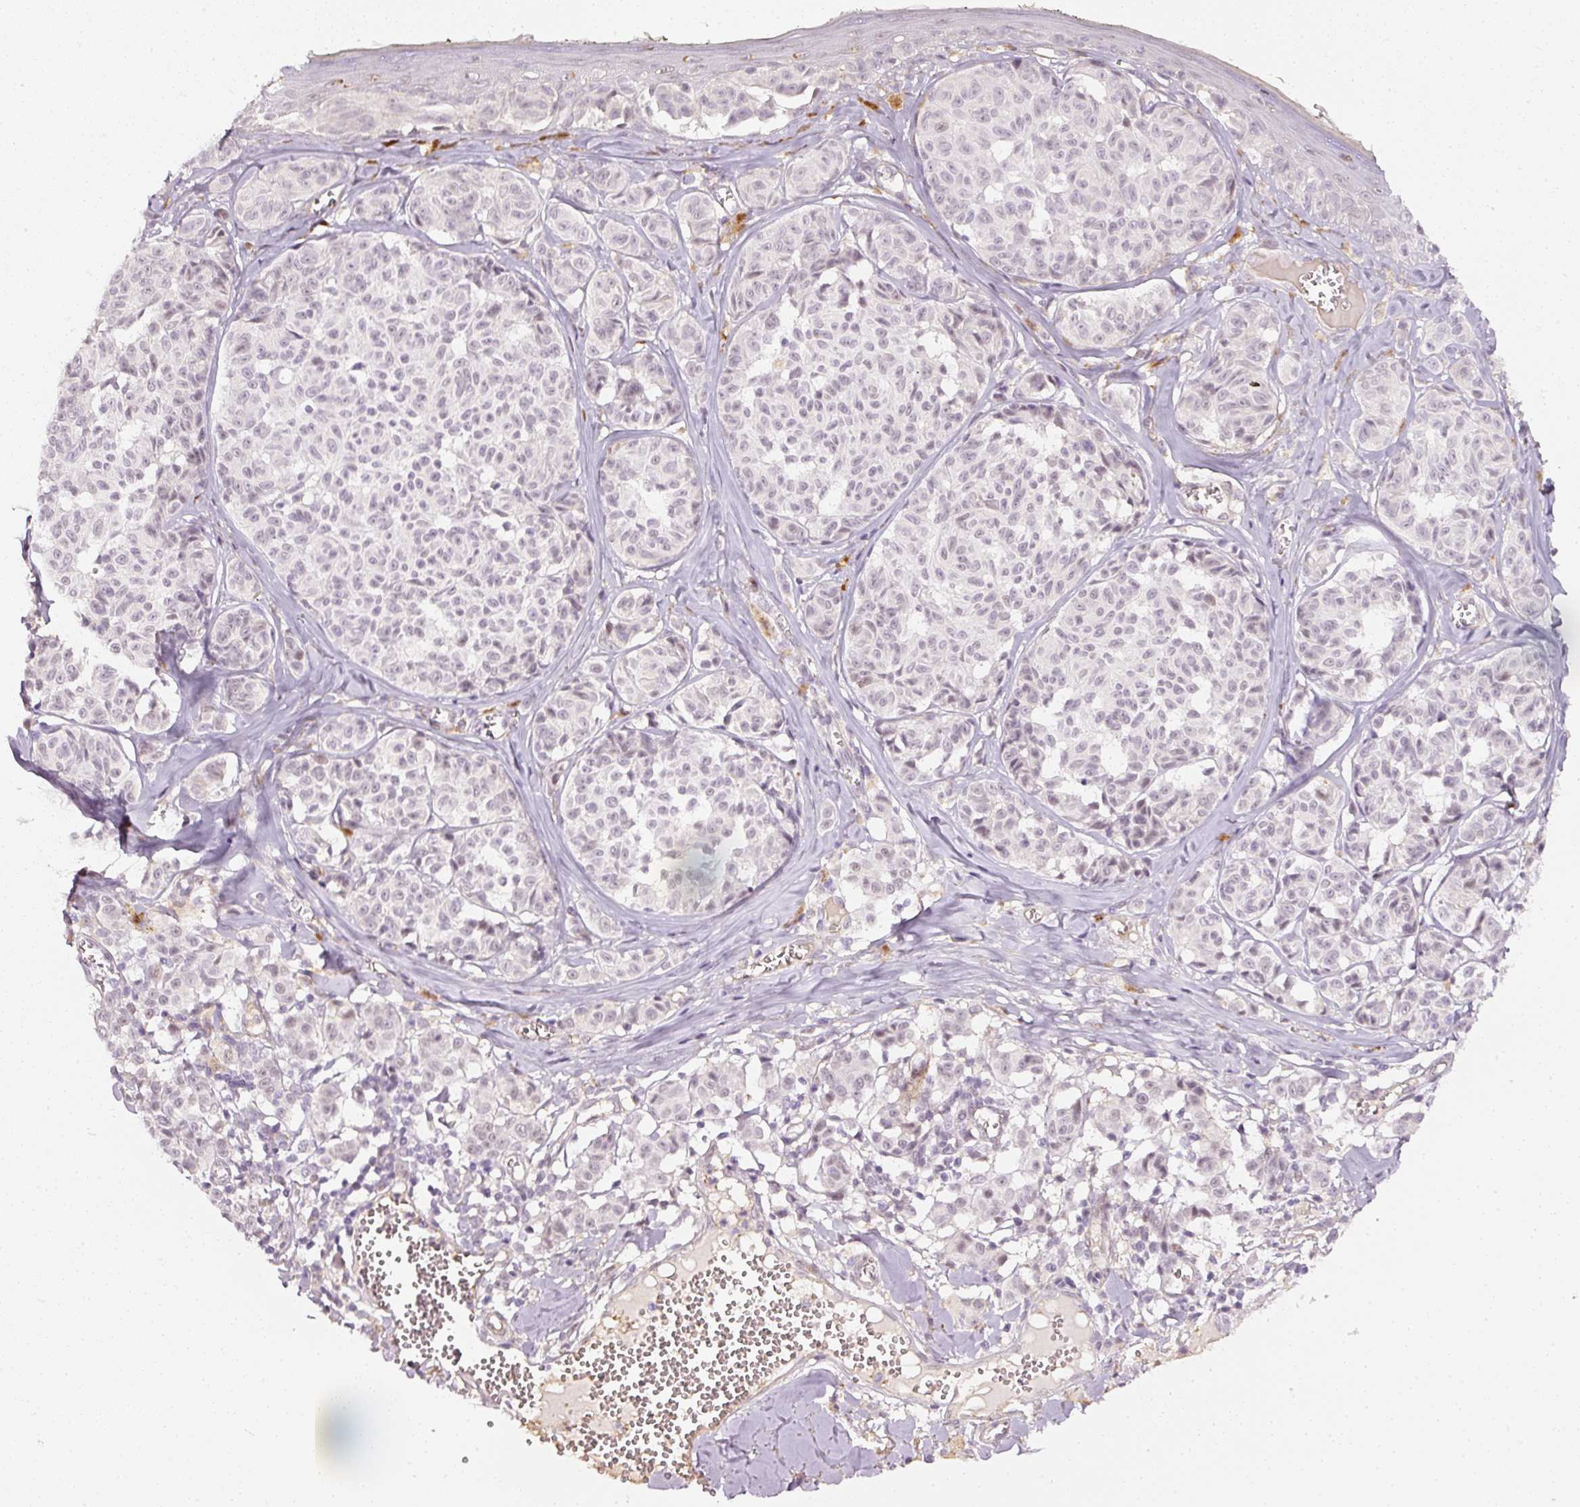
{"staining": {"intensity": "negative", "quantity": "none", "location": "none"}, "tissue": "melanoma", "cell_type": "Tumor cells", "image_type": "cancer", "snomed": [{"axis": "morphology", "description": "Malignant melanoma, NOS"}, {"axis": "topography", "description": "Skin"}], "caption": "The immunohistochemistry (IHC) histopathology image has no significant staining in tumor cells of melanoma tissue.", "gene": "TOGARAM1", "patient": {"sex": "female", "age": 43}}